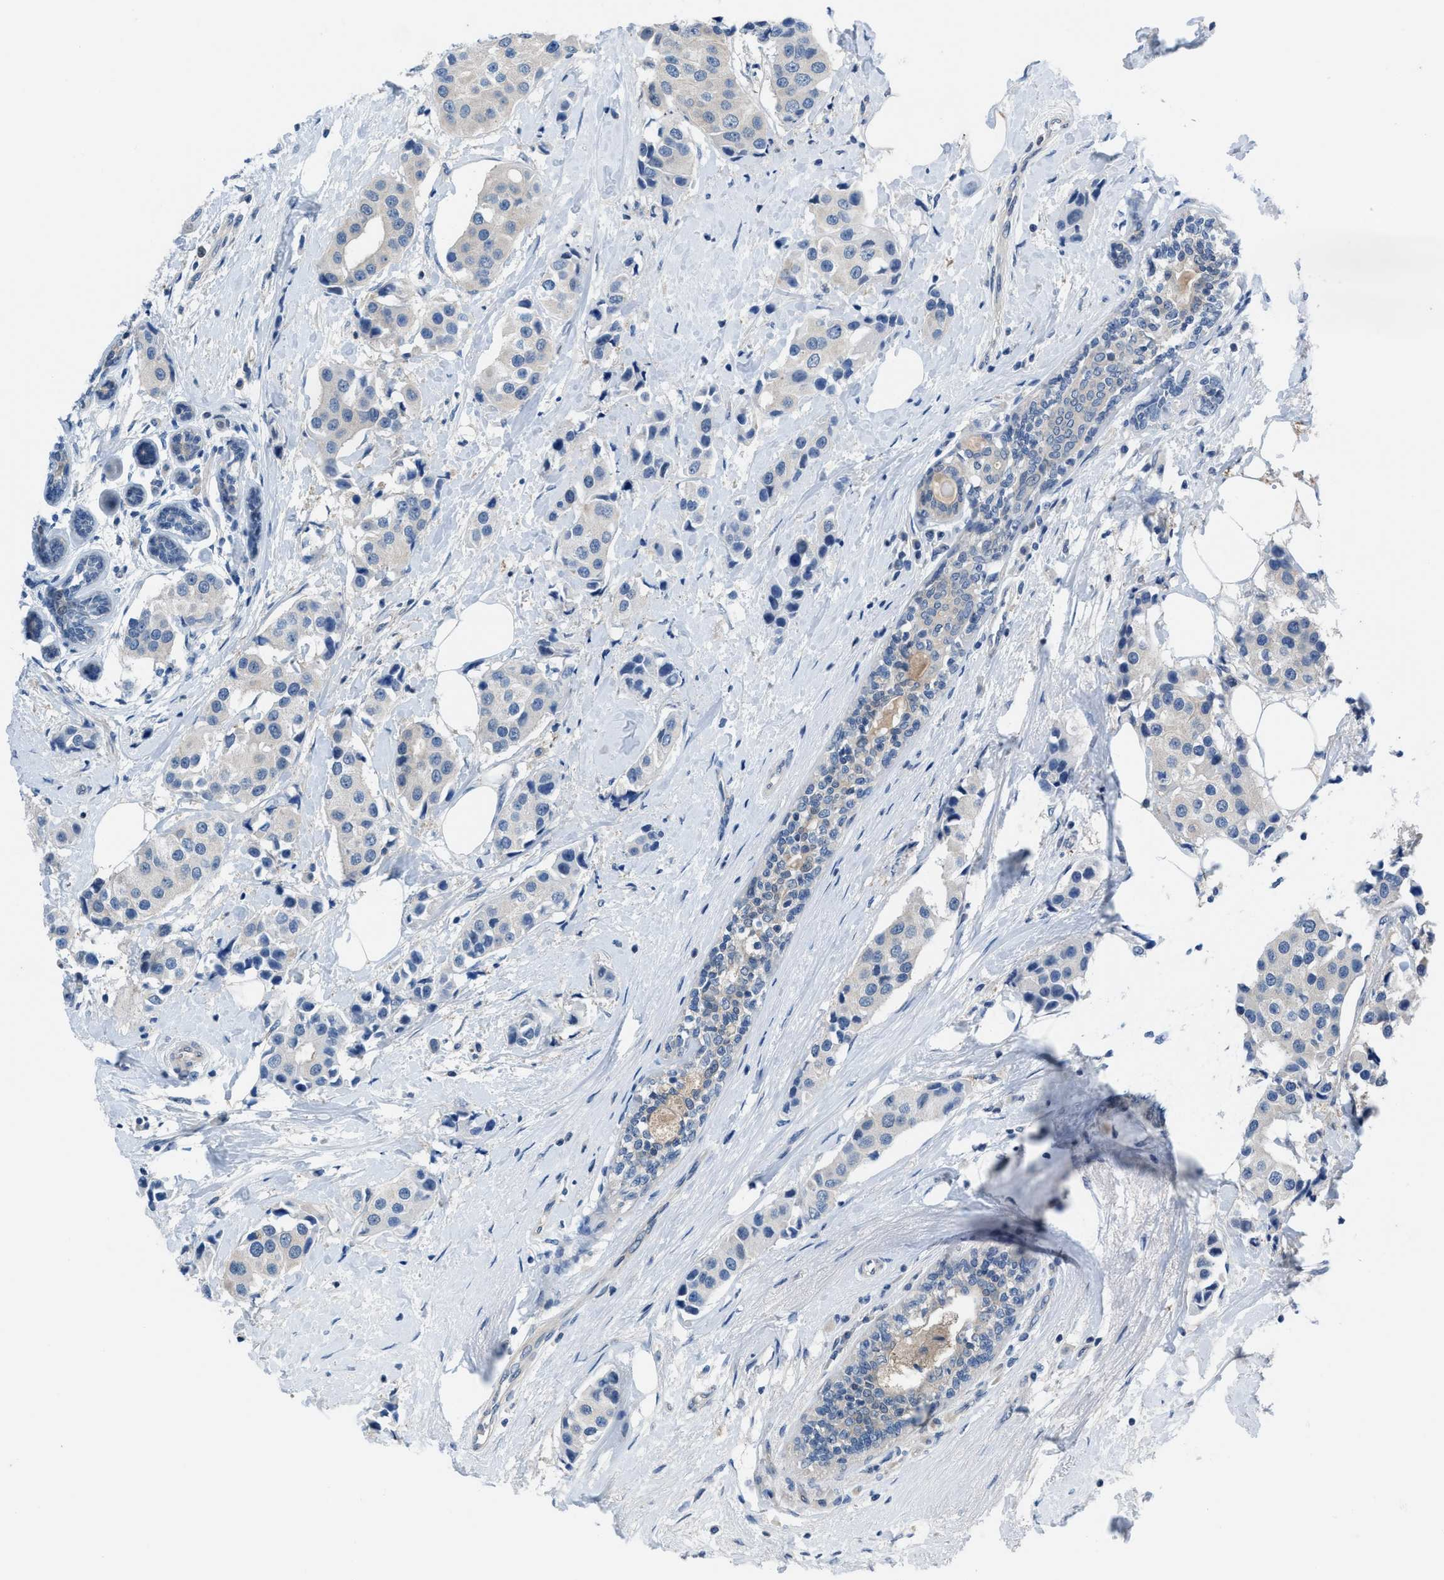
{"staining": {"intensity": "negative", "quantity": "none", "location": "none"}, "tissue": "breast cancer", "cell_type": "Tumor cells", "image_type": "cancer", "snomed": [{"axis": "morphology", "description": "Normal tissue, NOS"}, {"axis": "morphology", "description": "Duct carcinoma"}, {"axis": "topography", "description": "Breast"}], "caption": "This histopathology image is of breast cancer stained with IHC to label a protein in brown with the nuclei are counter-stained blue. There is no staining in tumor cells.", "gene": "NUDT5", "patient": {"sex": "female", "age": 39}}